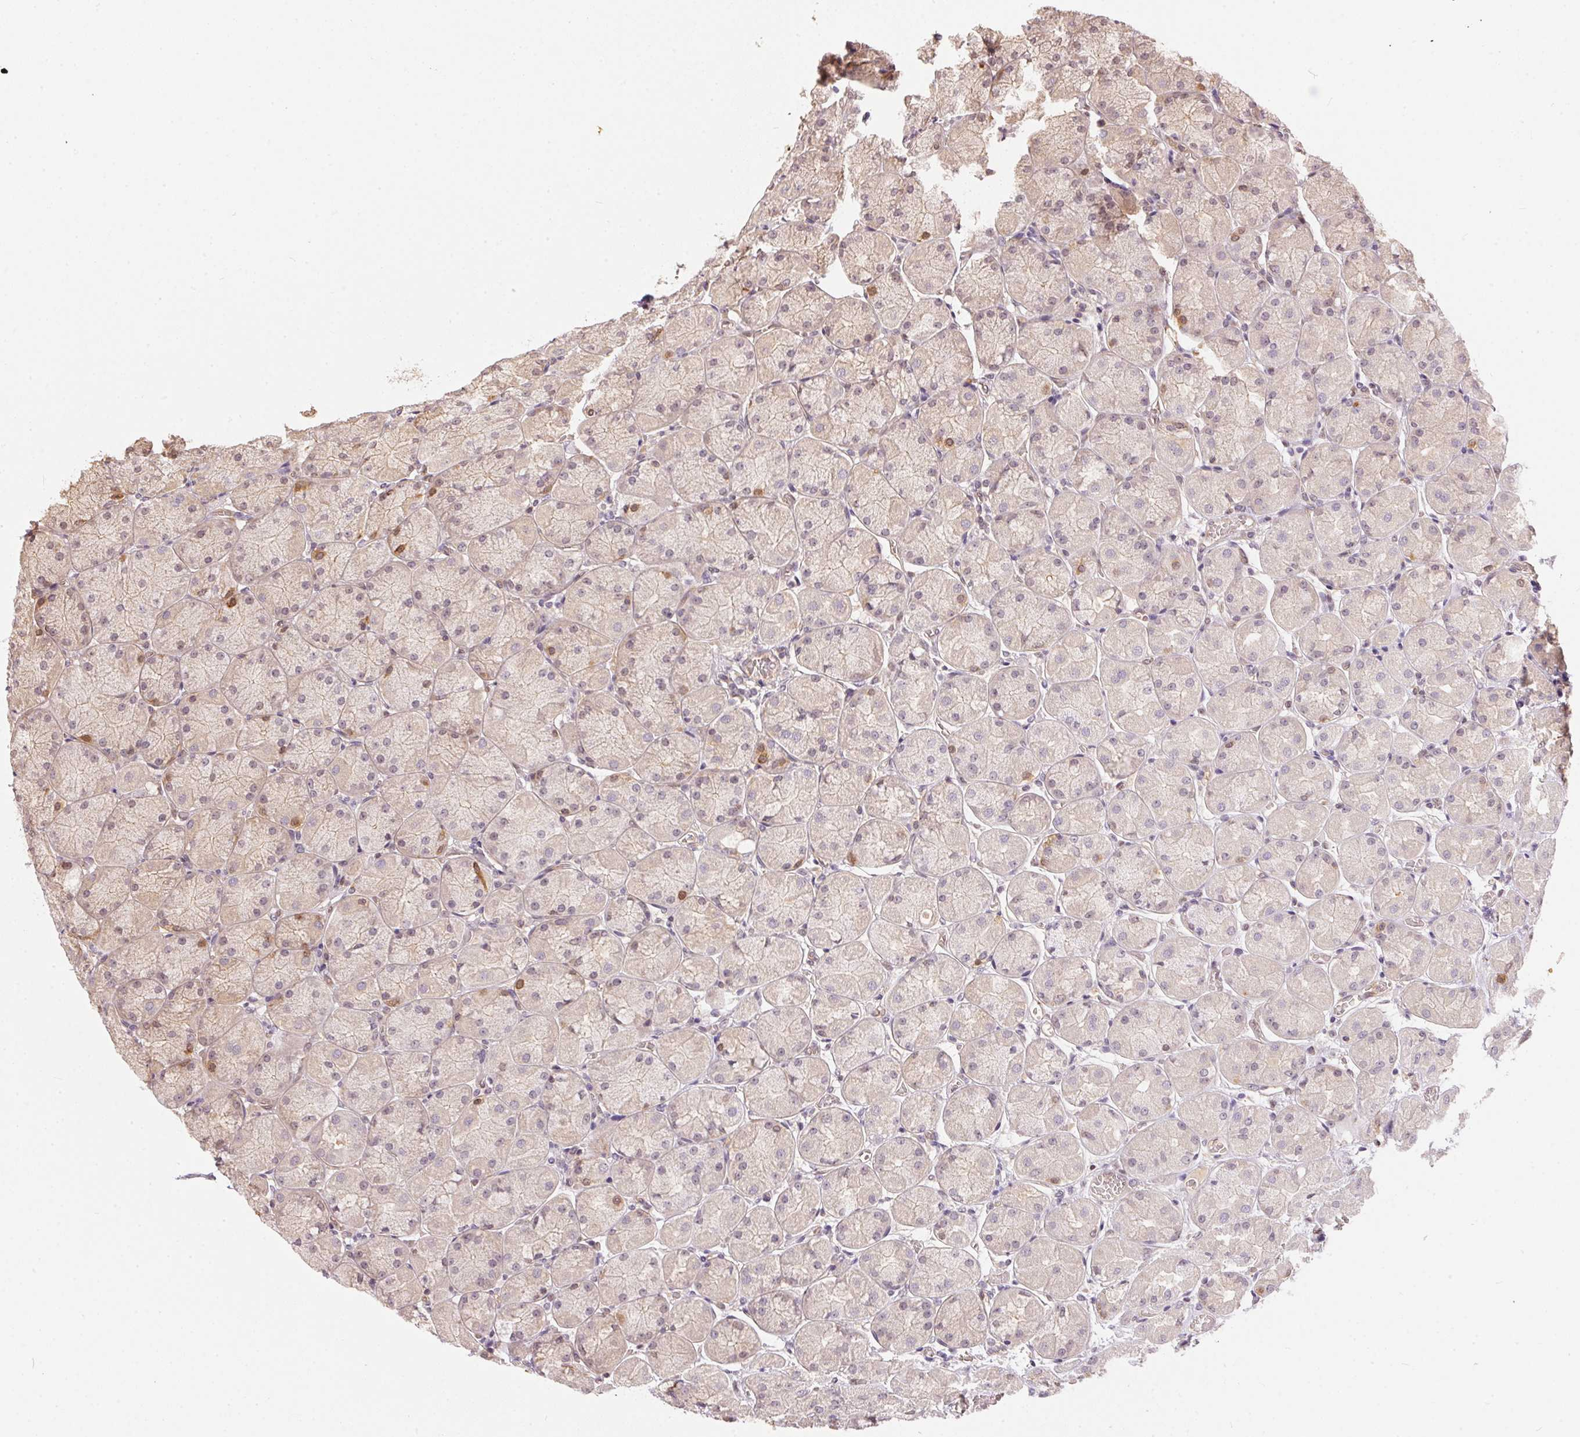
{"staining": {"intensity": "weak", "quantity": "<25%", "location": "cytoplasmic/membranous"}, "tissue": "stomach", "cell_type": "Glandular cells", "image_type": "normal", "snomed": [{"axis": "morphology", "description": "Normal tissue, NOS"}, {"axis": "topography", "description": "Stomach, upper"}], "caption": "A photomicrograph of stomach stained for a protein displays no brown staining in glandular cells. Nuclei are stained in blue.", "gene": "BLMH", "patient": {"sex": "female", "age": 56}}